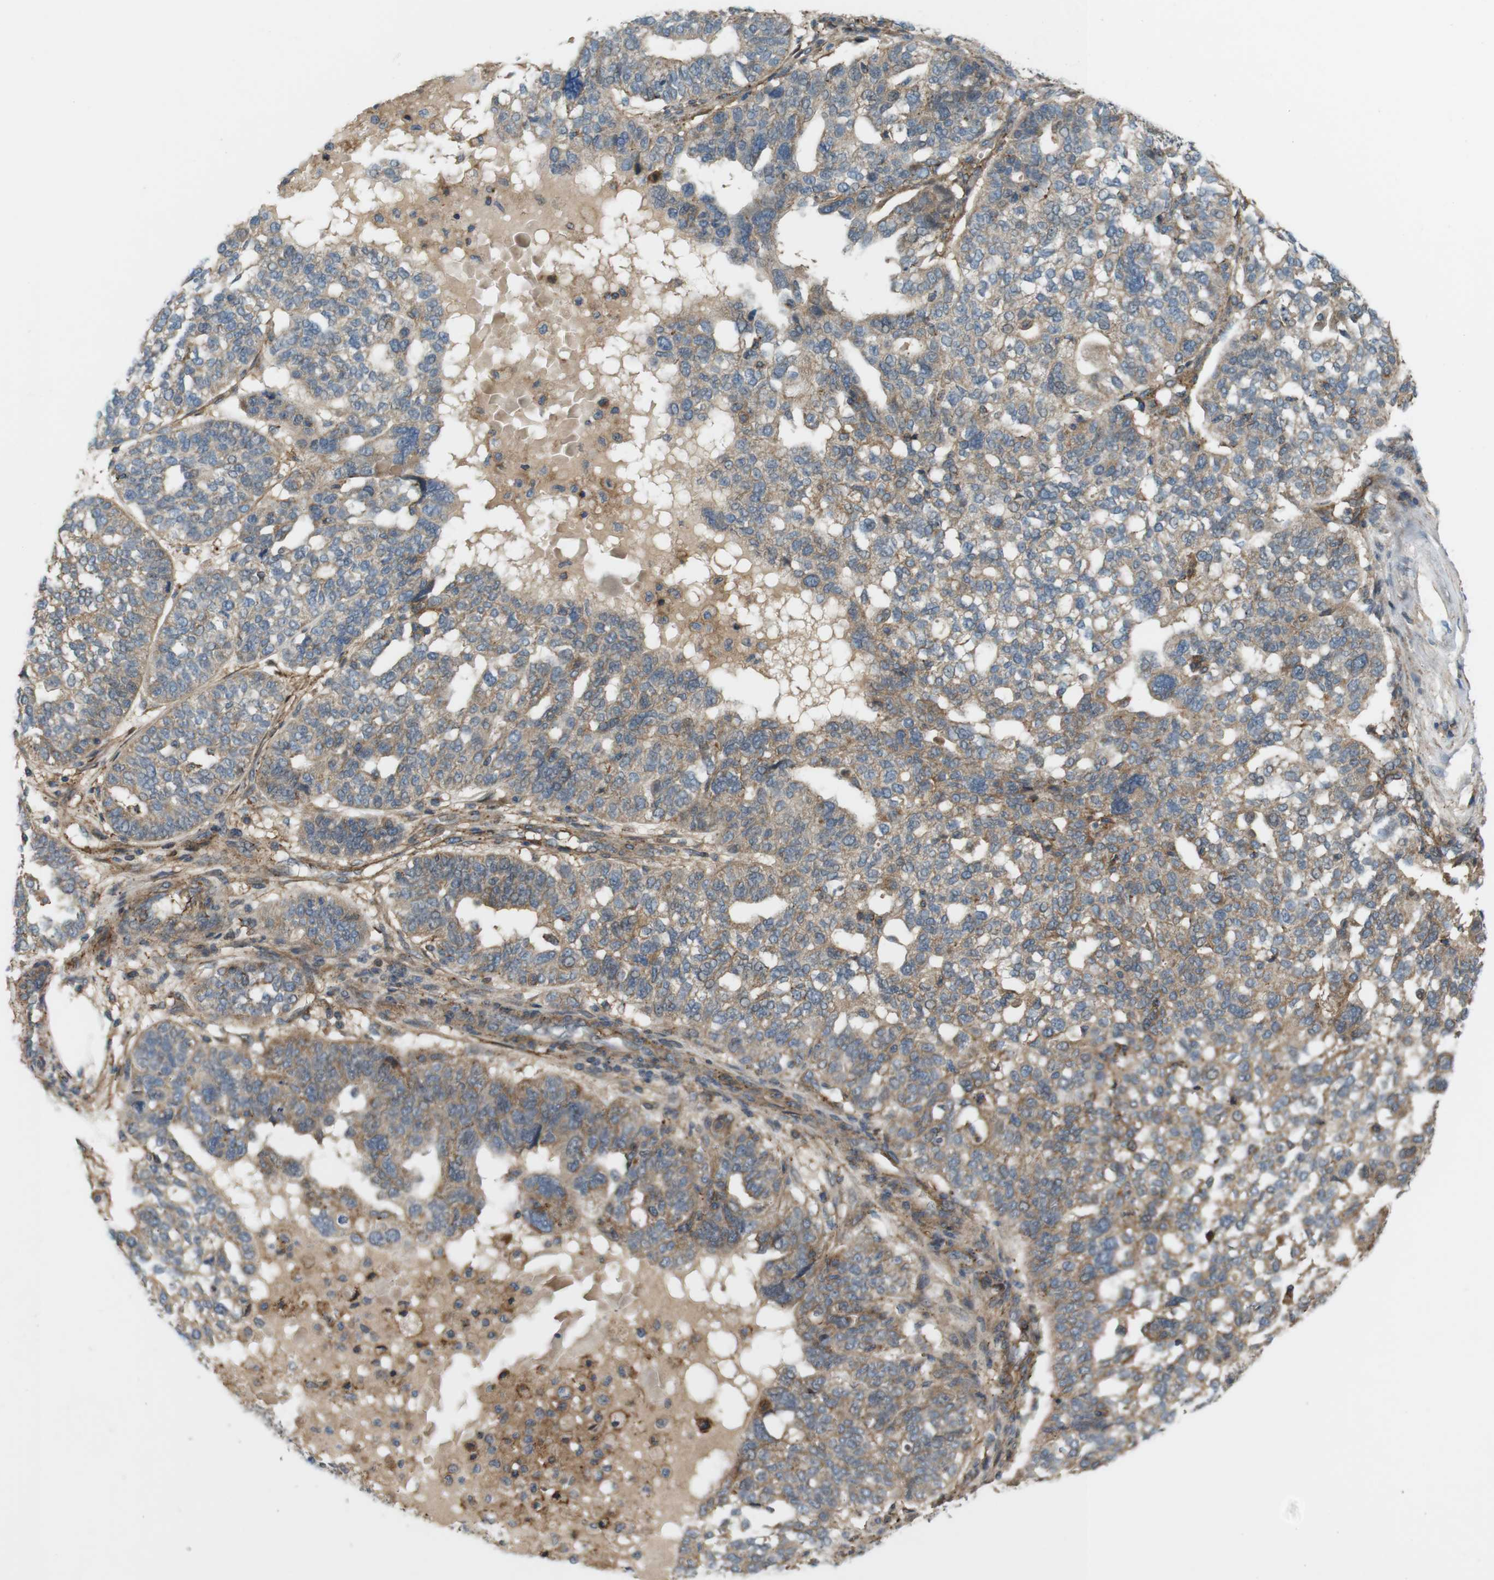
{"staining": {"intensity": "weak", "quantity": ">75%", "location": "cytoplasmic/membranous"}, "tissue": "ovarian cancer", "cell_type": "Tumor cells", "image_type": "cancer", "snomed": [{"axis": "morphology", "description": "Cystadenocarcinoma, serous, NOS"}, {"axis": "topography", "description": "Ovary"}], "caption": "Weak cytoplasmic/membranous expression is present in approximately >75% of tumor cells in ovarian cancer (serous cystadenocarcinoma).", "gene": "DDAH2", "patient": {"sex": "female", "age": 59}}